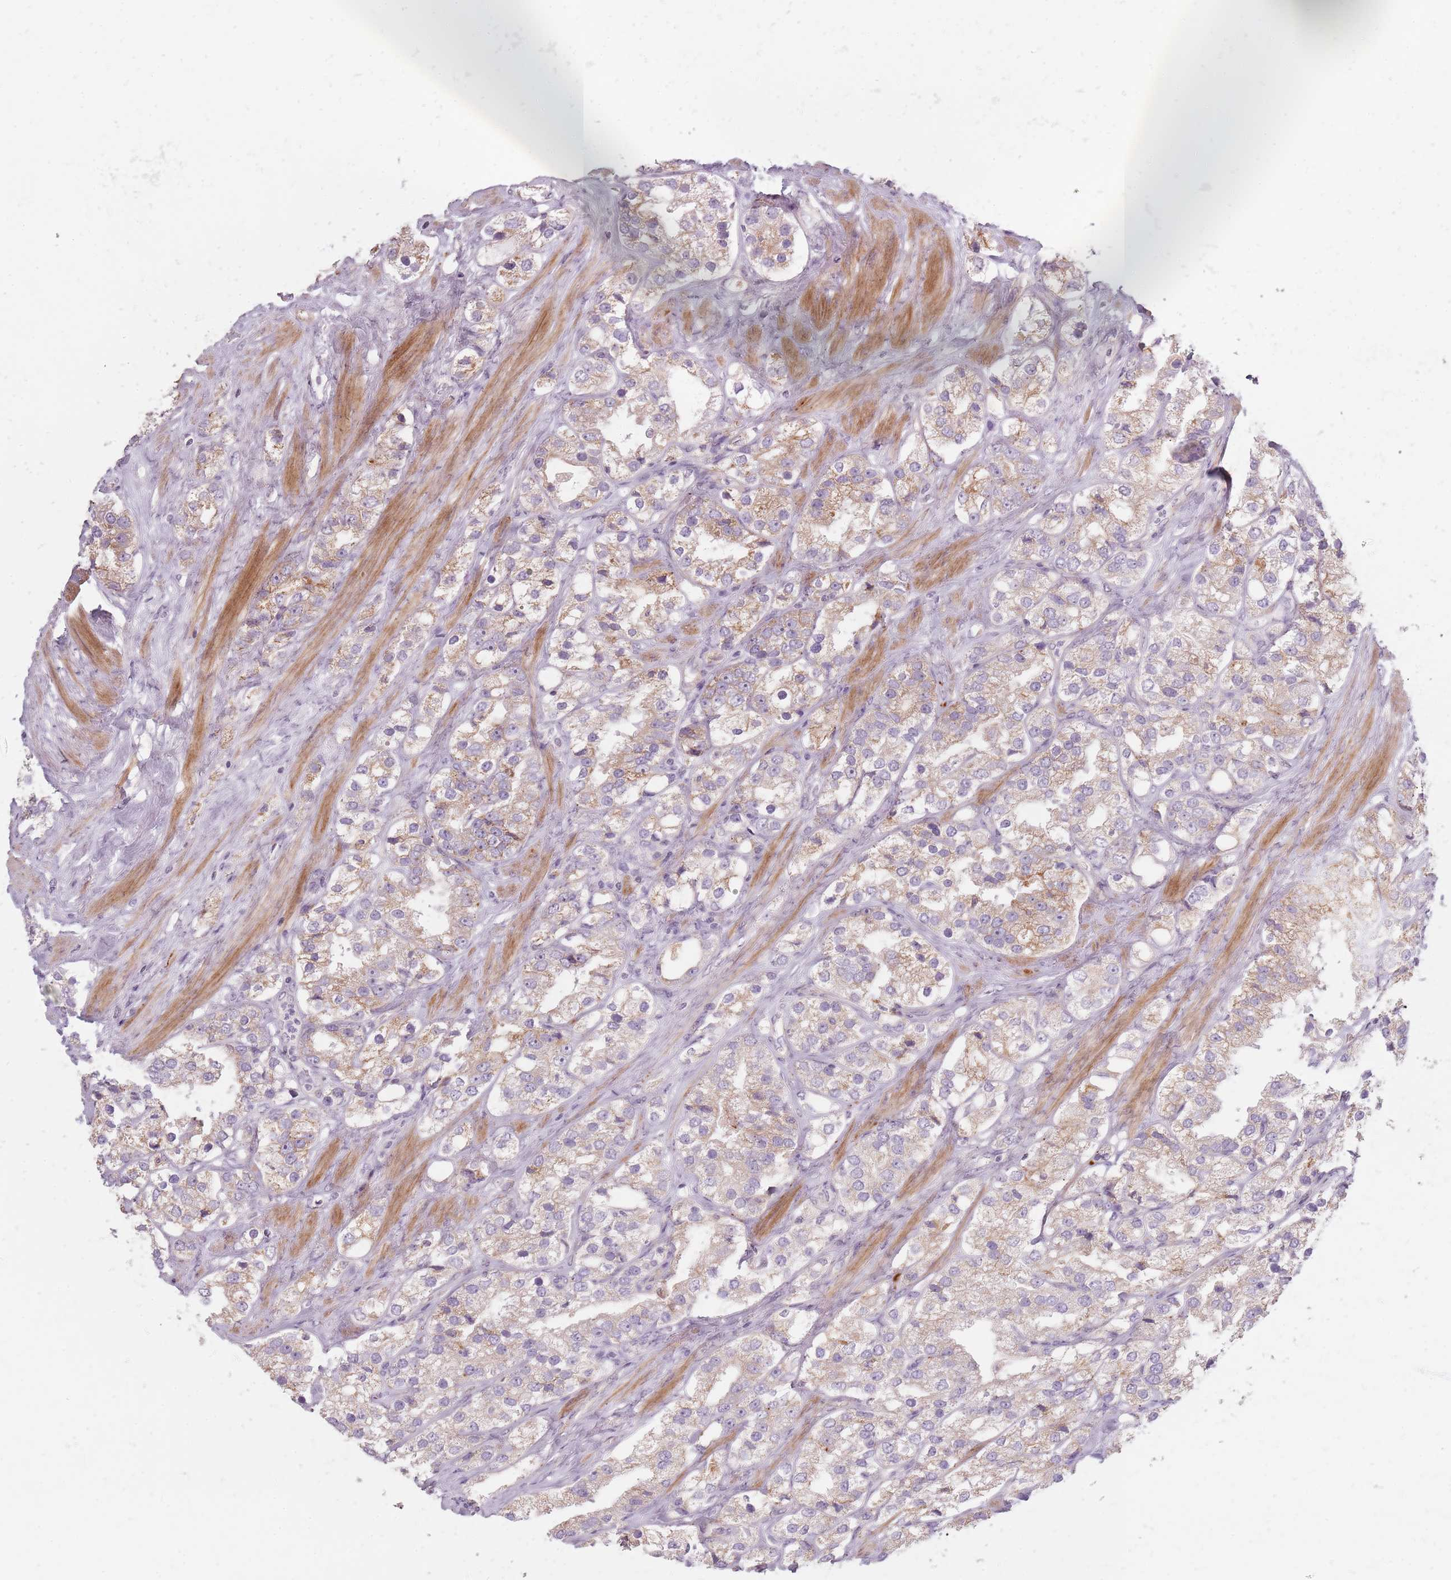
{"staining": {"intensity": "moderate", "quantity": "25%-75%", "location": "cytoplasmic/membranous"}, "tissue": "prostate cancer", "cell_type": "Tumor cells", "image_type": "cancer", "snomed": [{"axis": "morphology", "description": "Adenocarcinoma, NOS"}, {"axis": "topography", "description": "Prostate"}], "caption": "Brown immunohistochemical staining in prostate cancer exhibits moderate cytoplasmic/membranous expression in about 25%-75% of tumor cells. (DAB (3,3'-diaminobenzidine) IHC with brightfield microscopy, high magnification).", "gene": "SYNGR3", "patient": {"sex": "male", "age": 79}}